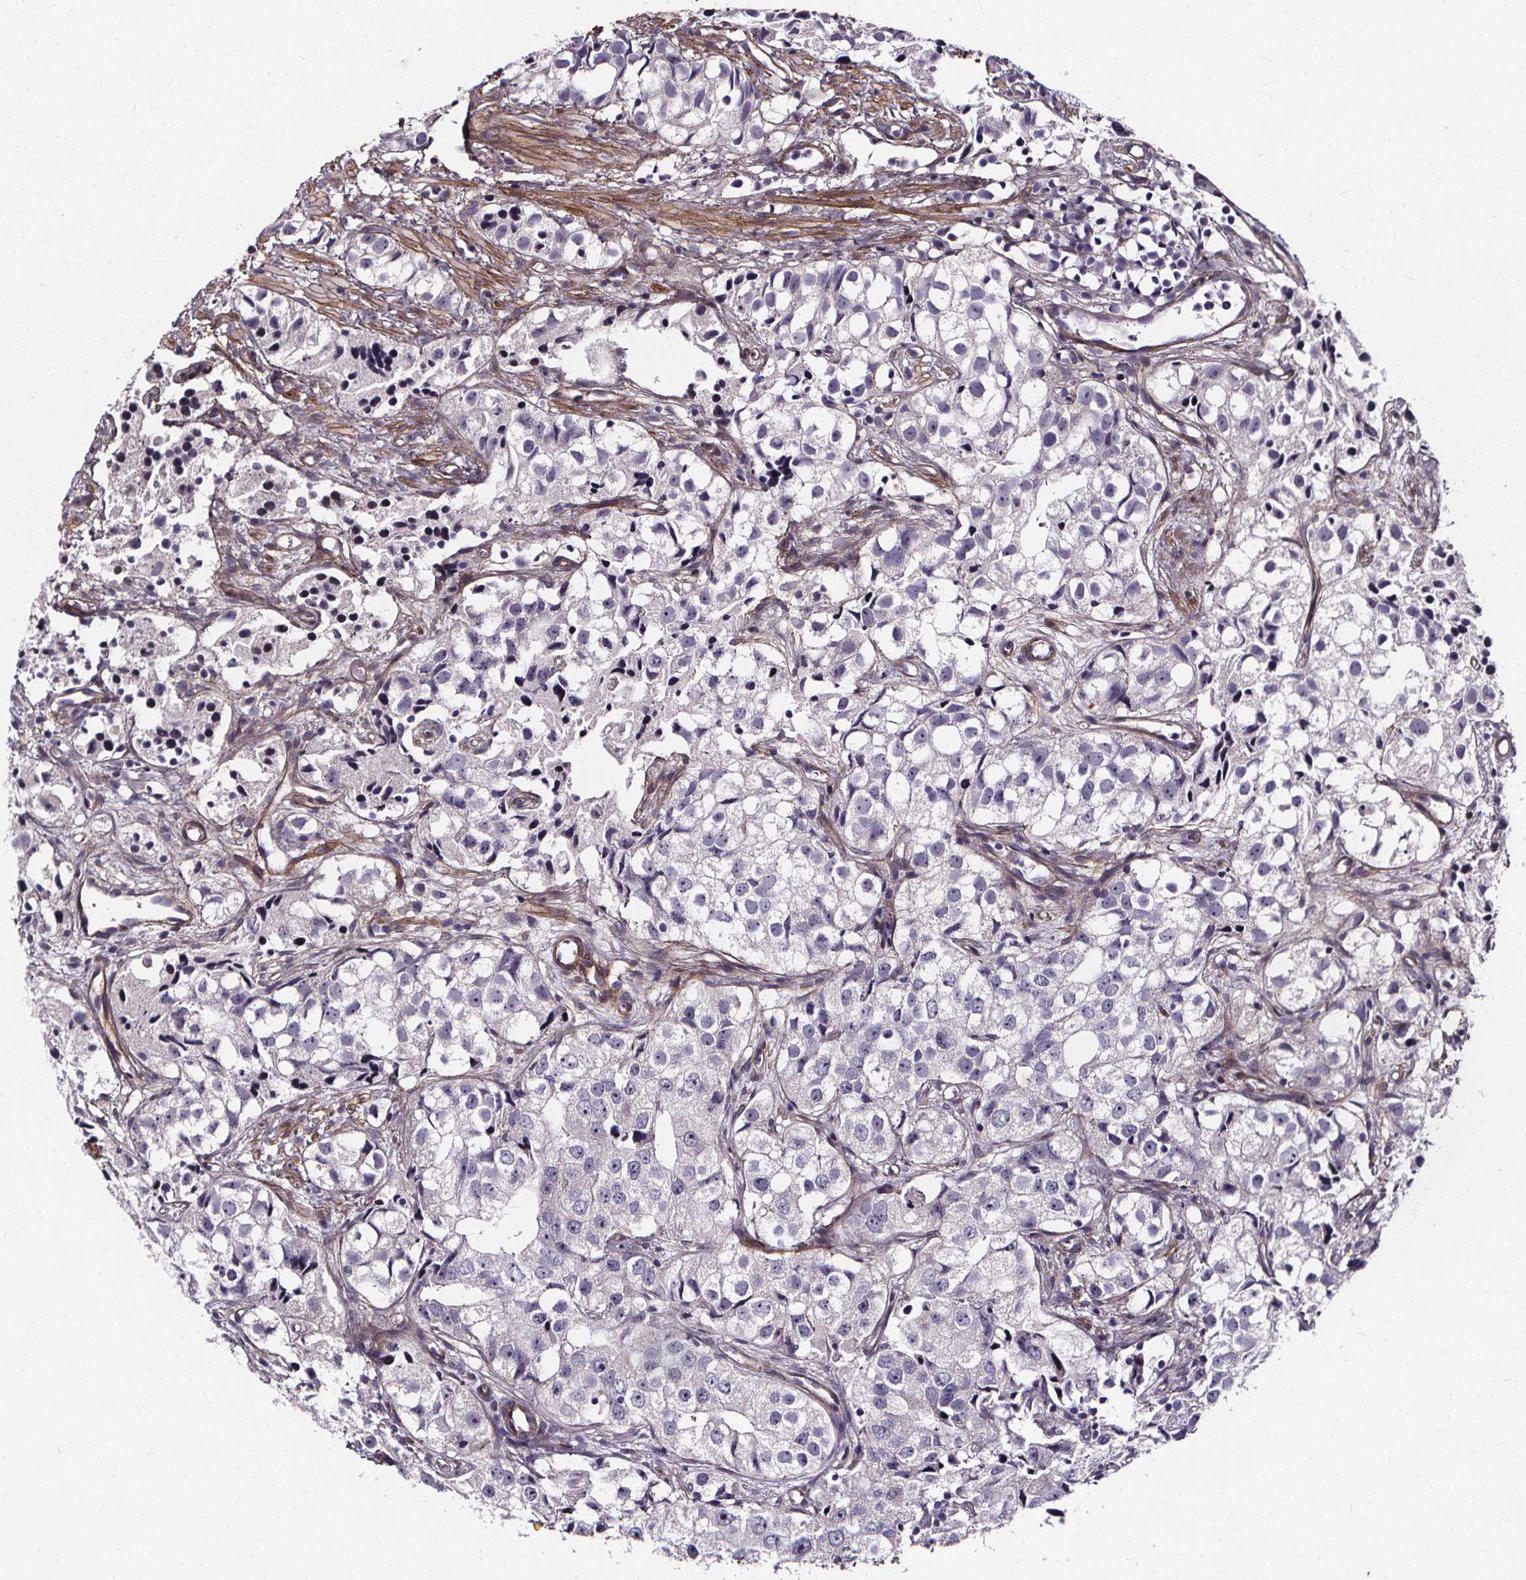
{"staining": {"intensity": "negative", "quantity": "none", "location": "none"}, "tissue": "prostate cancer", "cell_type": "Tumor cells", "image_type": "cancer", "snomed": [{"axis": "morphology", "description": "Adenocarcinoma, High grade"}, {"axis": "topography", "description": "Prostate"}], "caption": "There is no significant staining in tumor cells of prostate high-grade adenocarcinoma.", "gene": "AEBP1", "patient": {"sex": "male", "age": 68}}